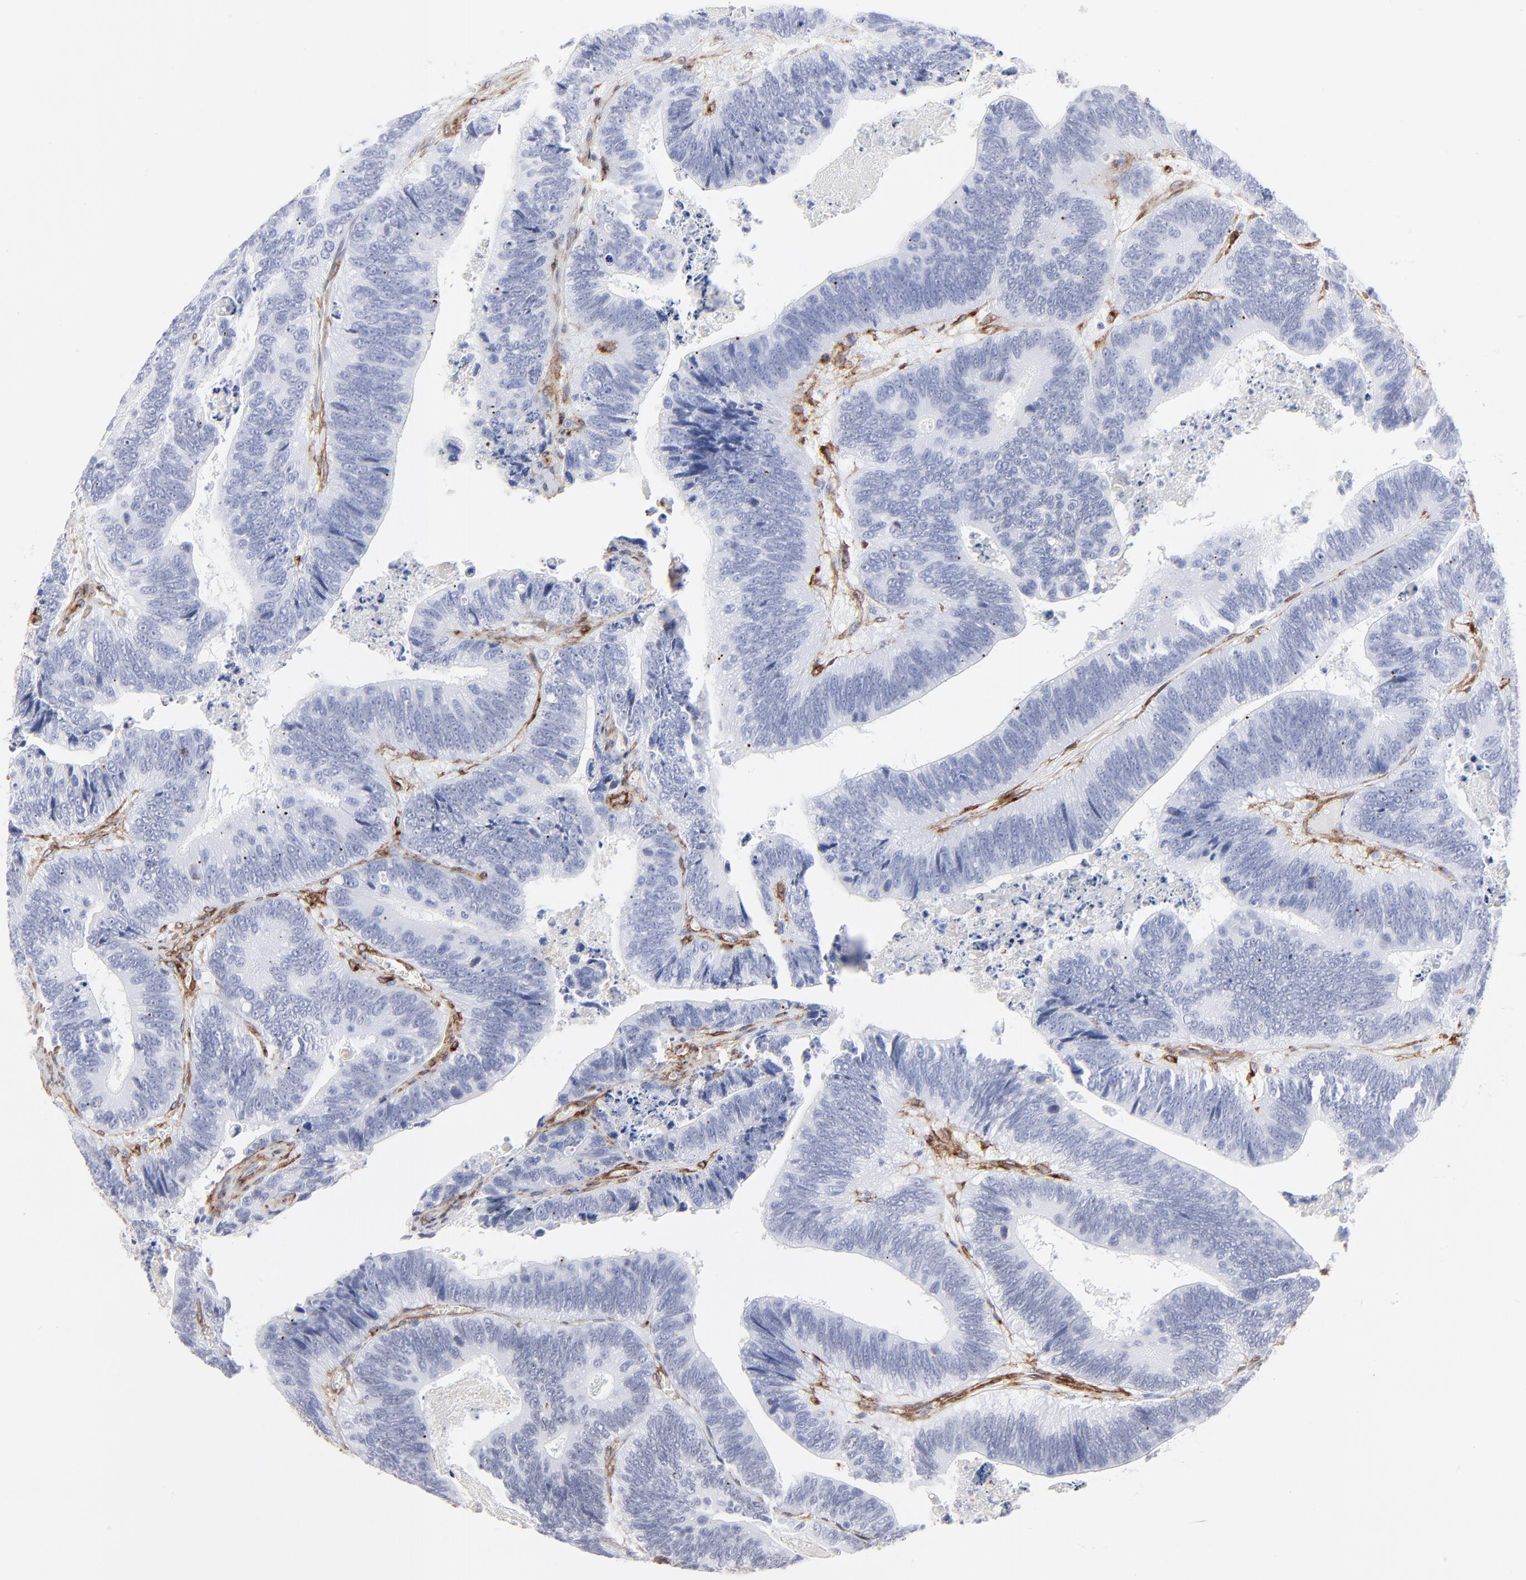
{"staining": {"intensity": "negative", "quantity": "none", "location": "none"}, "tissue": "colorectal cancer", "cell_type": "Tumor cells", "image_type": "cancer", "snomed": [{"axis": "morphology", "description": "Adenocarcinoma, NOS"}, {"axis": "topography", "description": "Colon"}], "caption": "Human colorectal cancer stained for a protein using immunohistochemistry (IHC) exhibits no staining in tumor cells.", "gene": "PDGFRB", "patient": {"sex": "male", "age": 72}}